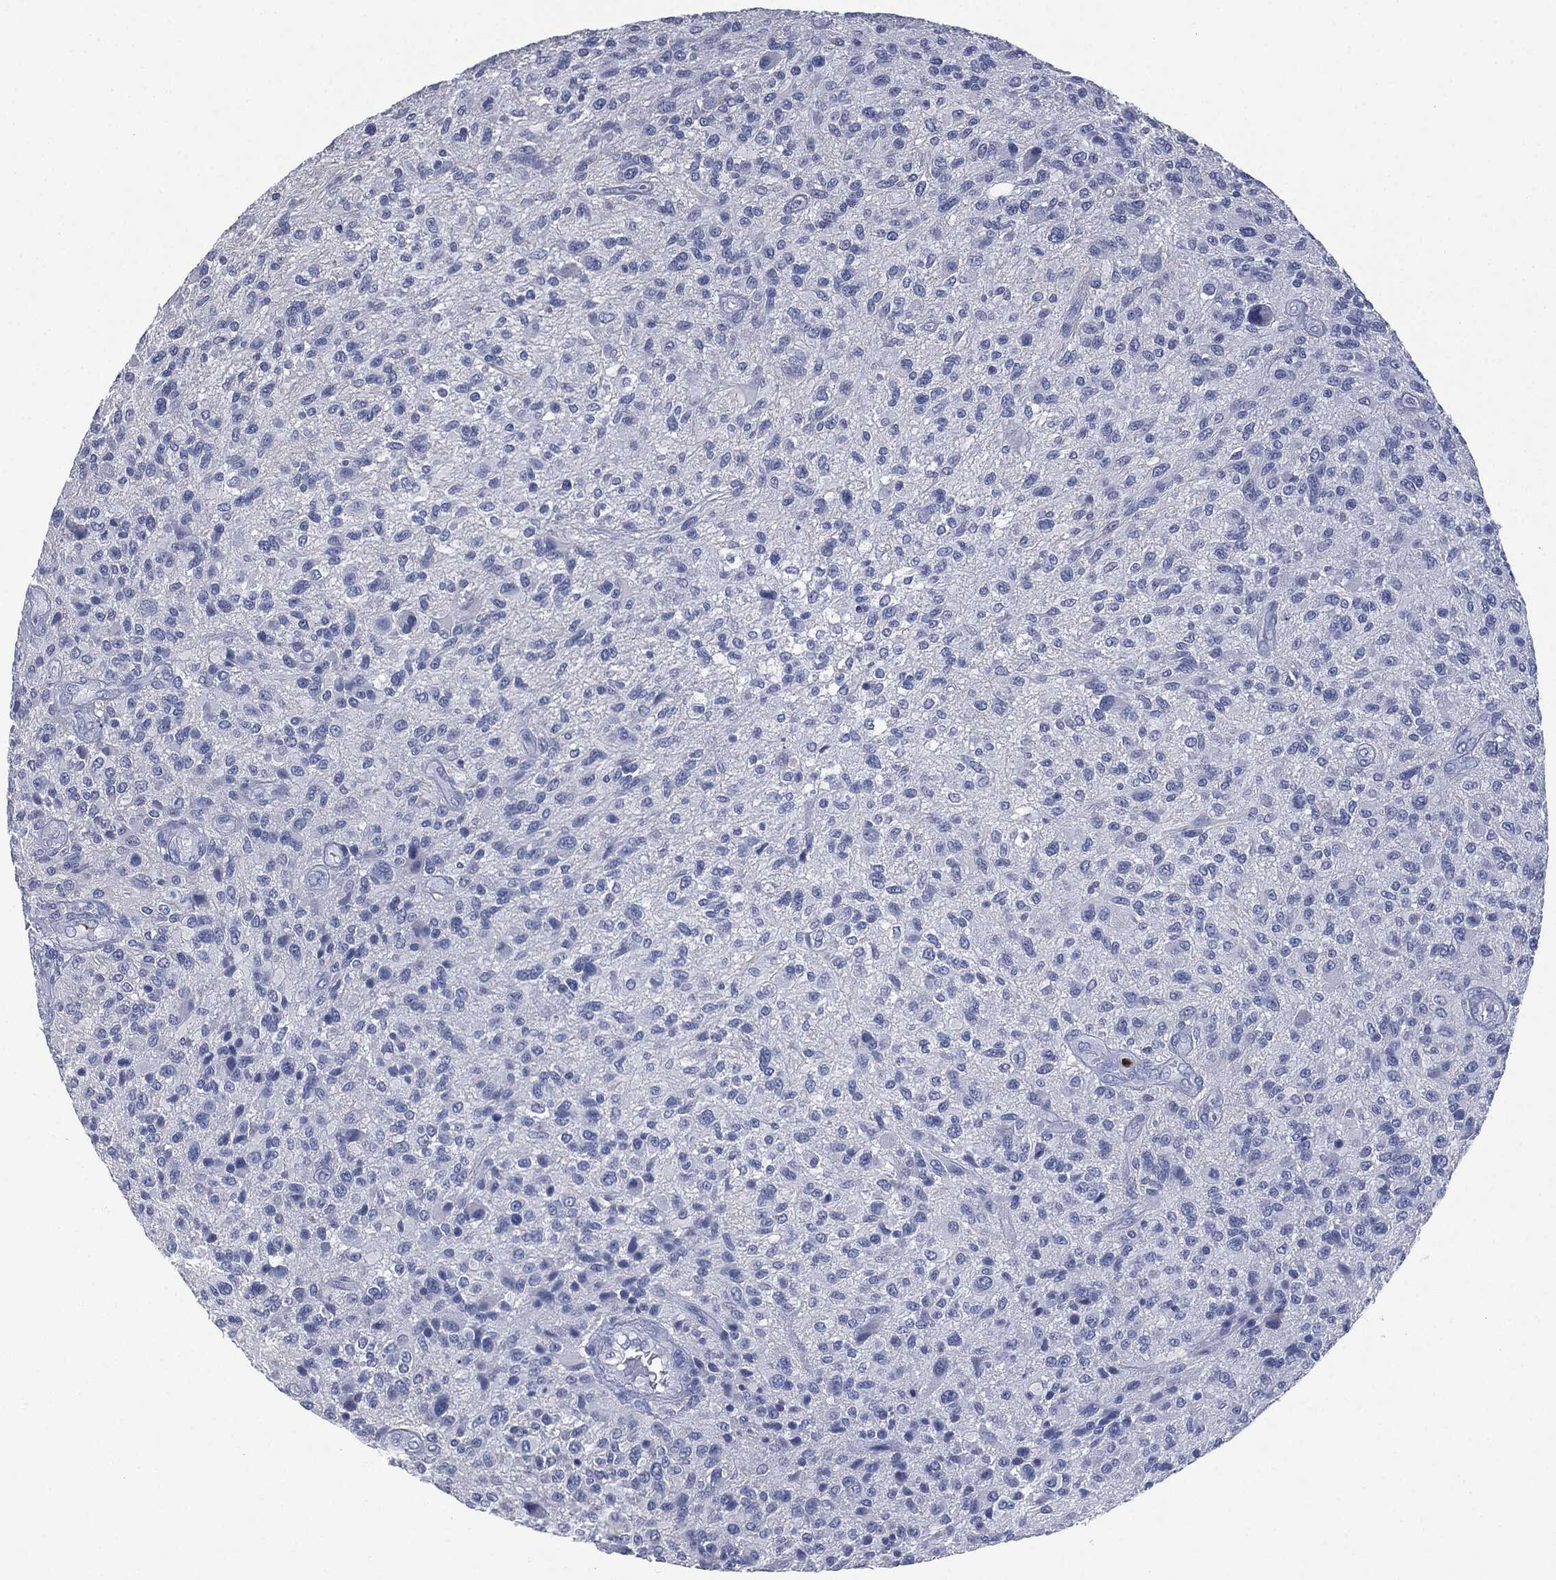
{"staining": {"intensity": "negative", "quantity": "none", "location": "none"}, "tissue": "glioma", "cell_type": "Tumor cells", "image_type": "cancer", "snomed": [{"axis": "morphology", "description": "Glioma, malignant, High grade"}, {"axis": "topography", "description": "Brain"}], "caption": "Malignant glioma (high-grade) stained for a protein using IHC reveals no staining tumor cells.", "gene": "CEACAM8", "patient": {"sex": "male", "age": 47}}